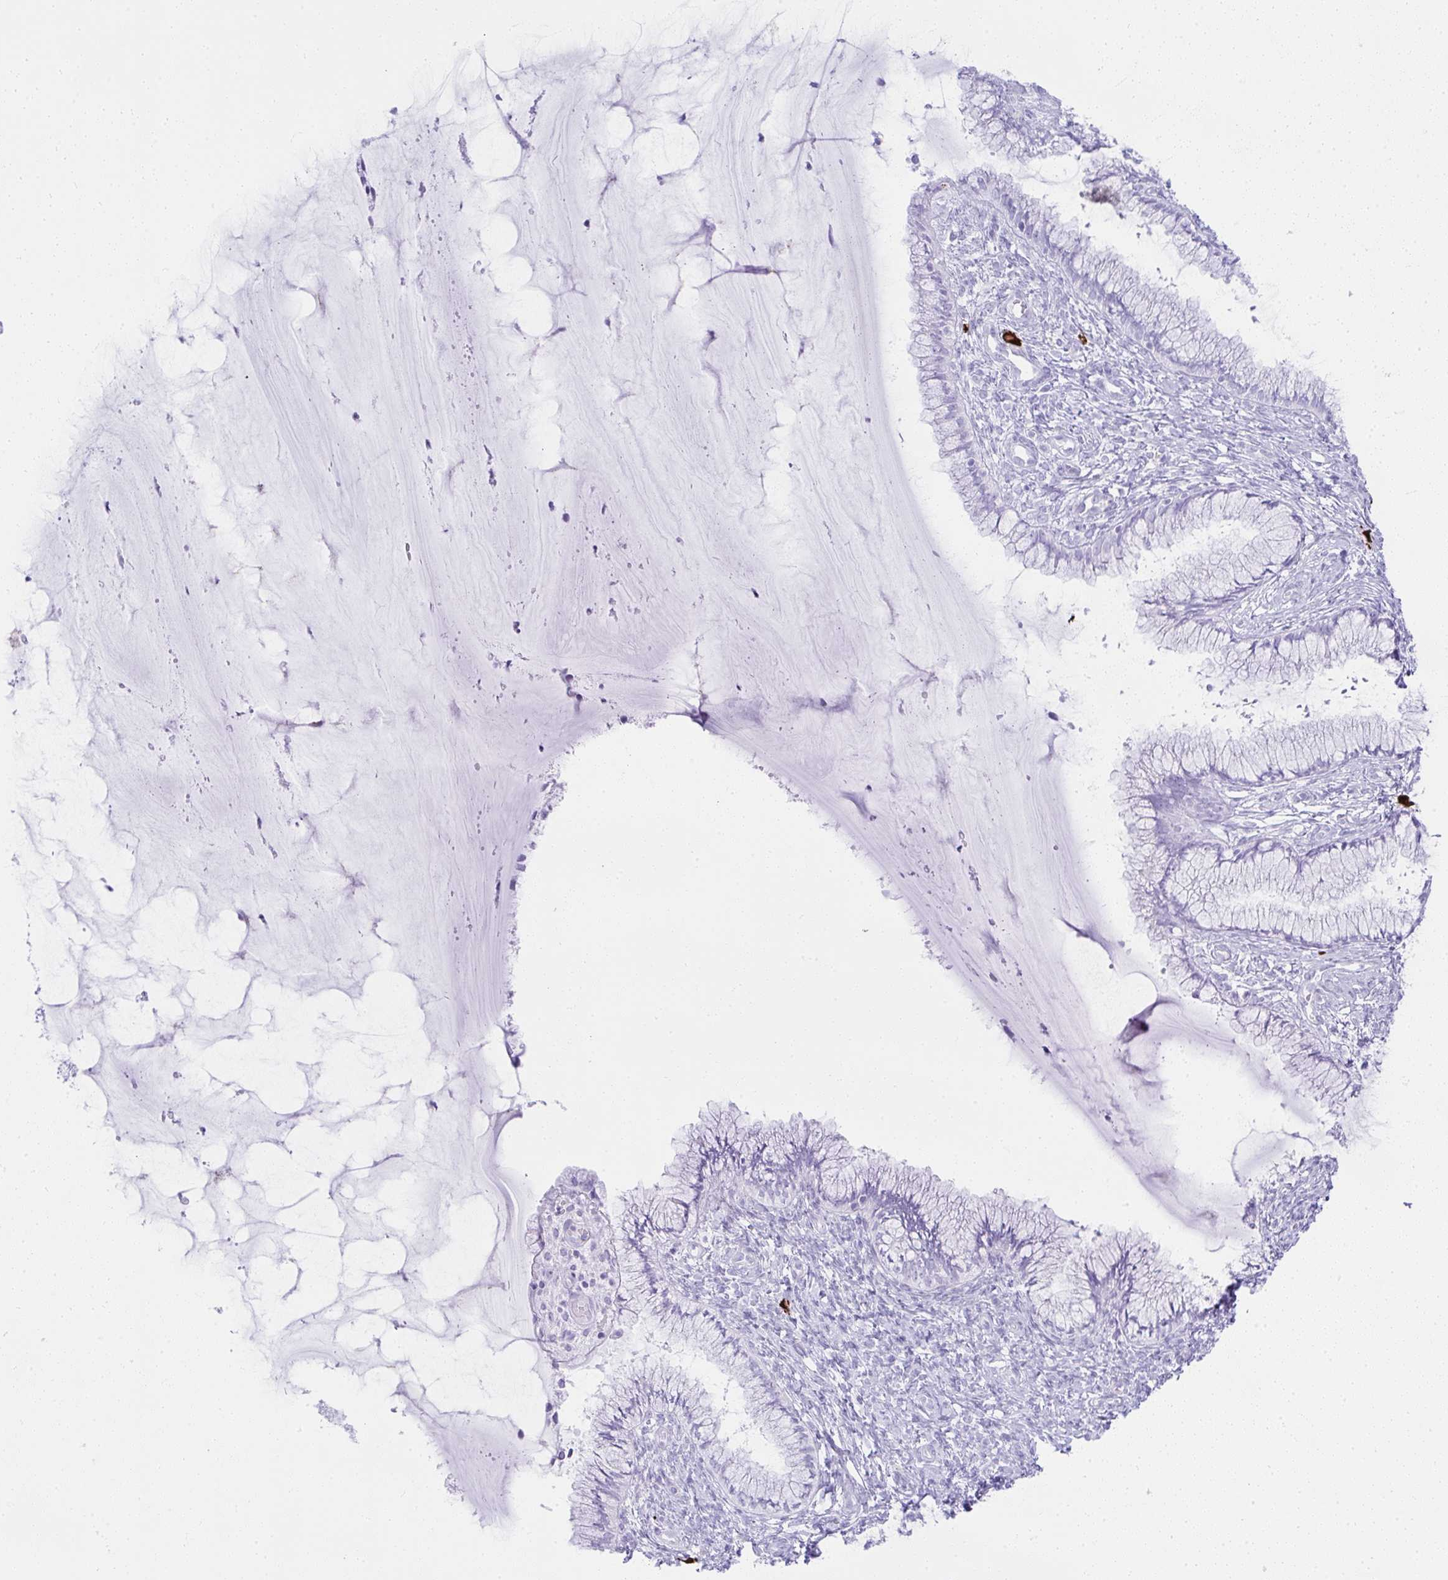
{"staining": {"intensity": "negative", "quantity": "none", "location": "none"}, "tissue": "cervix", "cell_type": "Glandular cells", "image_type": "normal", "snomed": [{"axis": "morphology", "description": "Normal tissue, NOS"}, {"axis": "topography", "description": "Cervix"}], "caption": "The image displays no staining of glandular cells in benign cervix.", "gene": "CDADC1", "patient": {"sex": "female", "age": 37}}